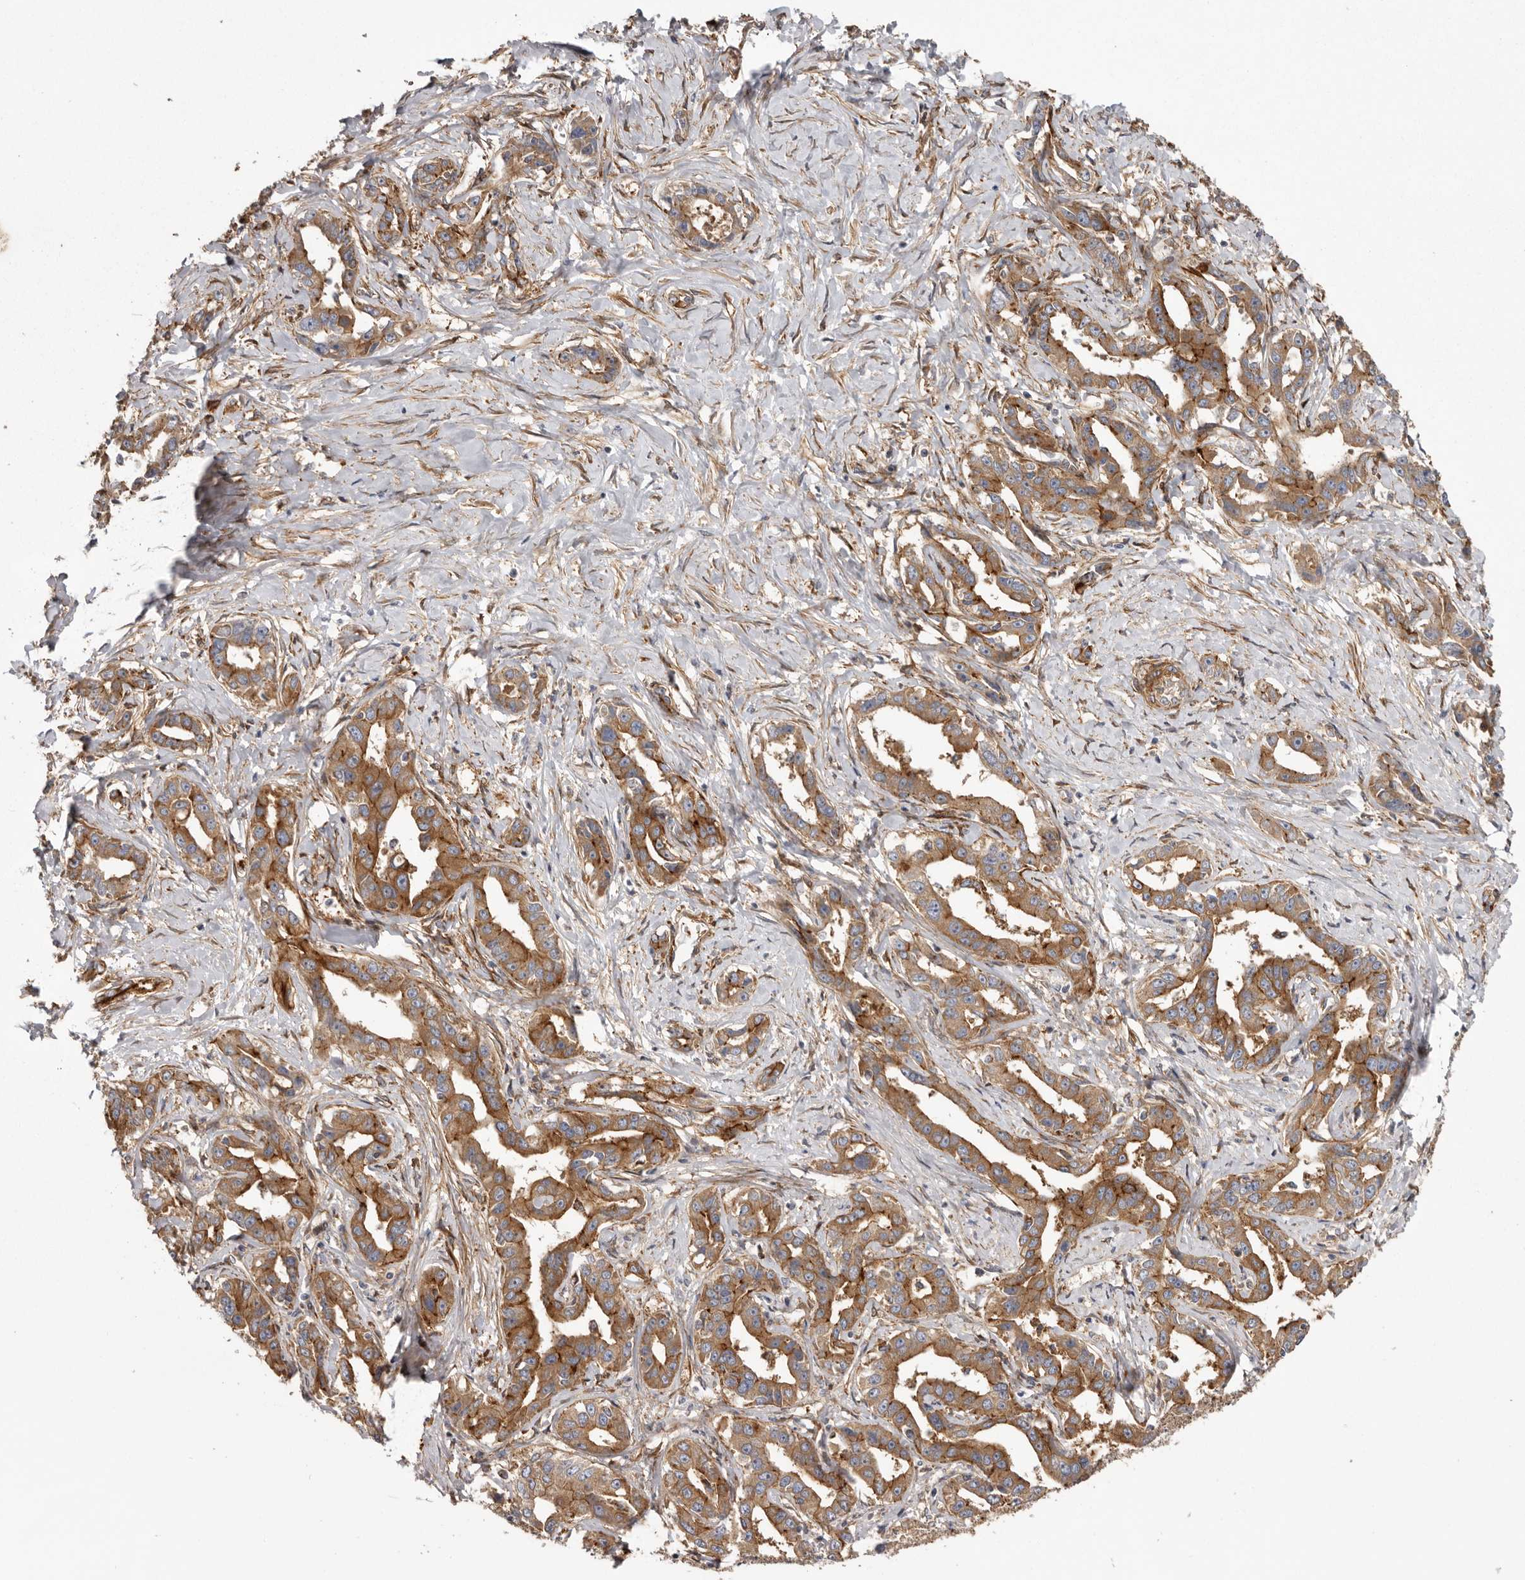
{"staining": {"intensity": "strong", "quantity": ">75%", "location": "cytoplasmic/membranous"}, "tissue": "liver cancer", "cell_type": "Tumor cells", "image_type": "cancer", "snomed": [{"axis": "morphology", "description": "Cholangiocarcinoma"}, {"axis": "topography", "description": "Liver"}], "caption": "The immunohistochemical stain shows strong cytoplasmic/membranous expression in tumor cells of liver cancer tissue.", "gene": "ENAH", "patient": {"sex": "male", "age": 59}}